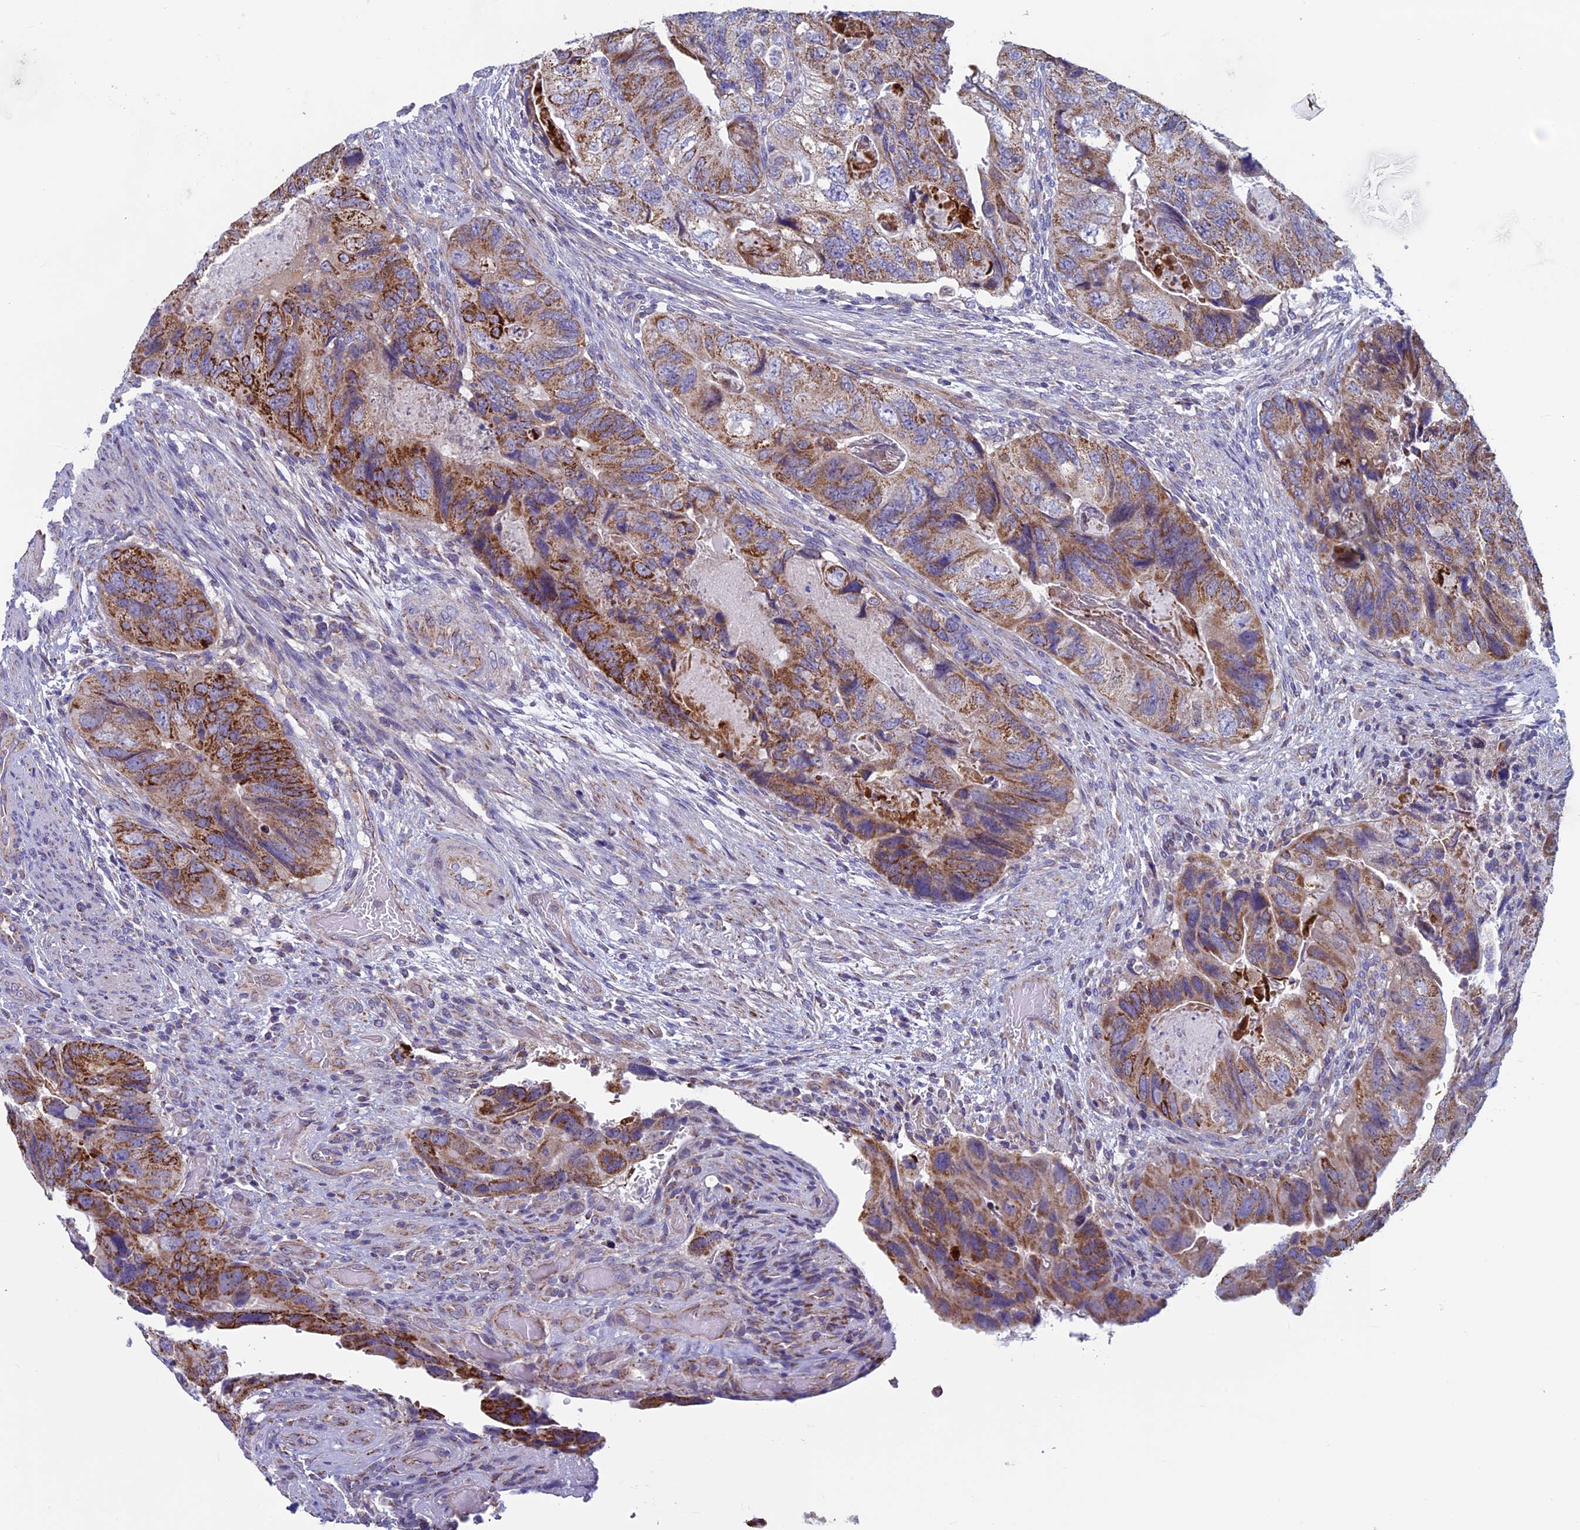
{"staining": {"intensity": "strong", "quantity": ">75%", "location": "cytoplasmic/membranous"}, "tissue": "colorectal cancer", "cell_type": "Tumor cells", "image_type": "cancer", "snomed": [{"axis": "morphology", "description": "Adenocarcinoma, NOS"}, {"axis": "topography", "description": "Rectum"}], "caption": "Adenocarcinoma (colorectal) stained with IHC displays strong cytoplasmic/membranous staining in approximately >75% of tumor cells.", "gene": "MFSD12", "patient": {"sex": "male", "age": 63}}